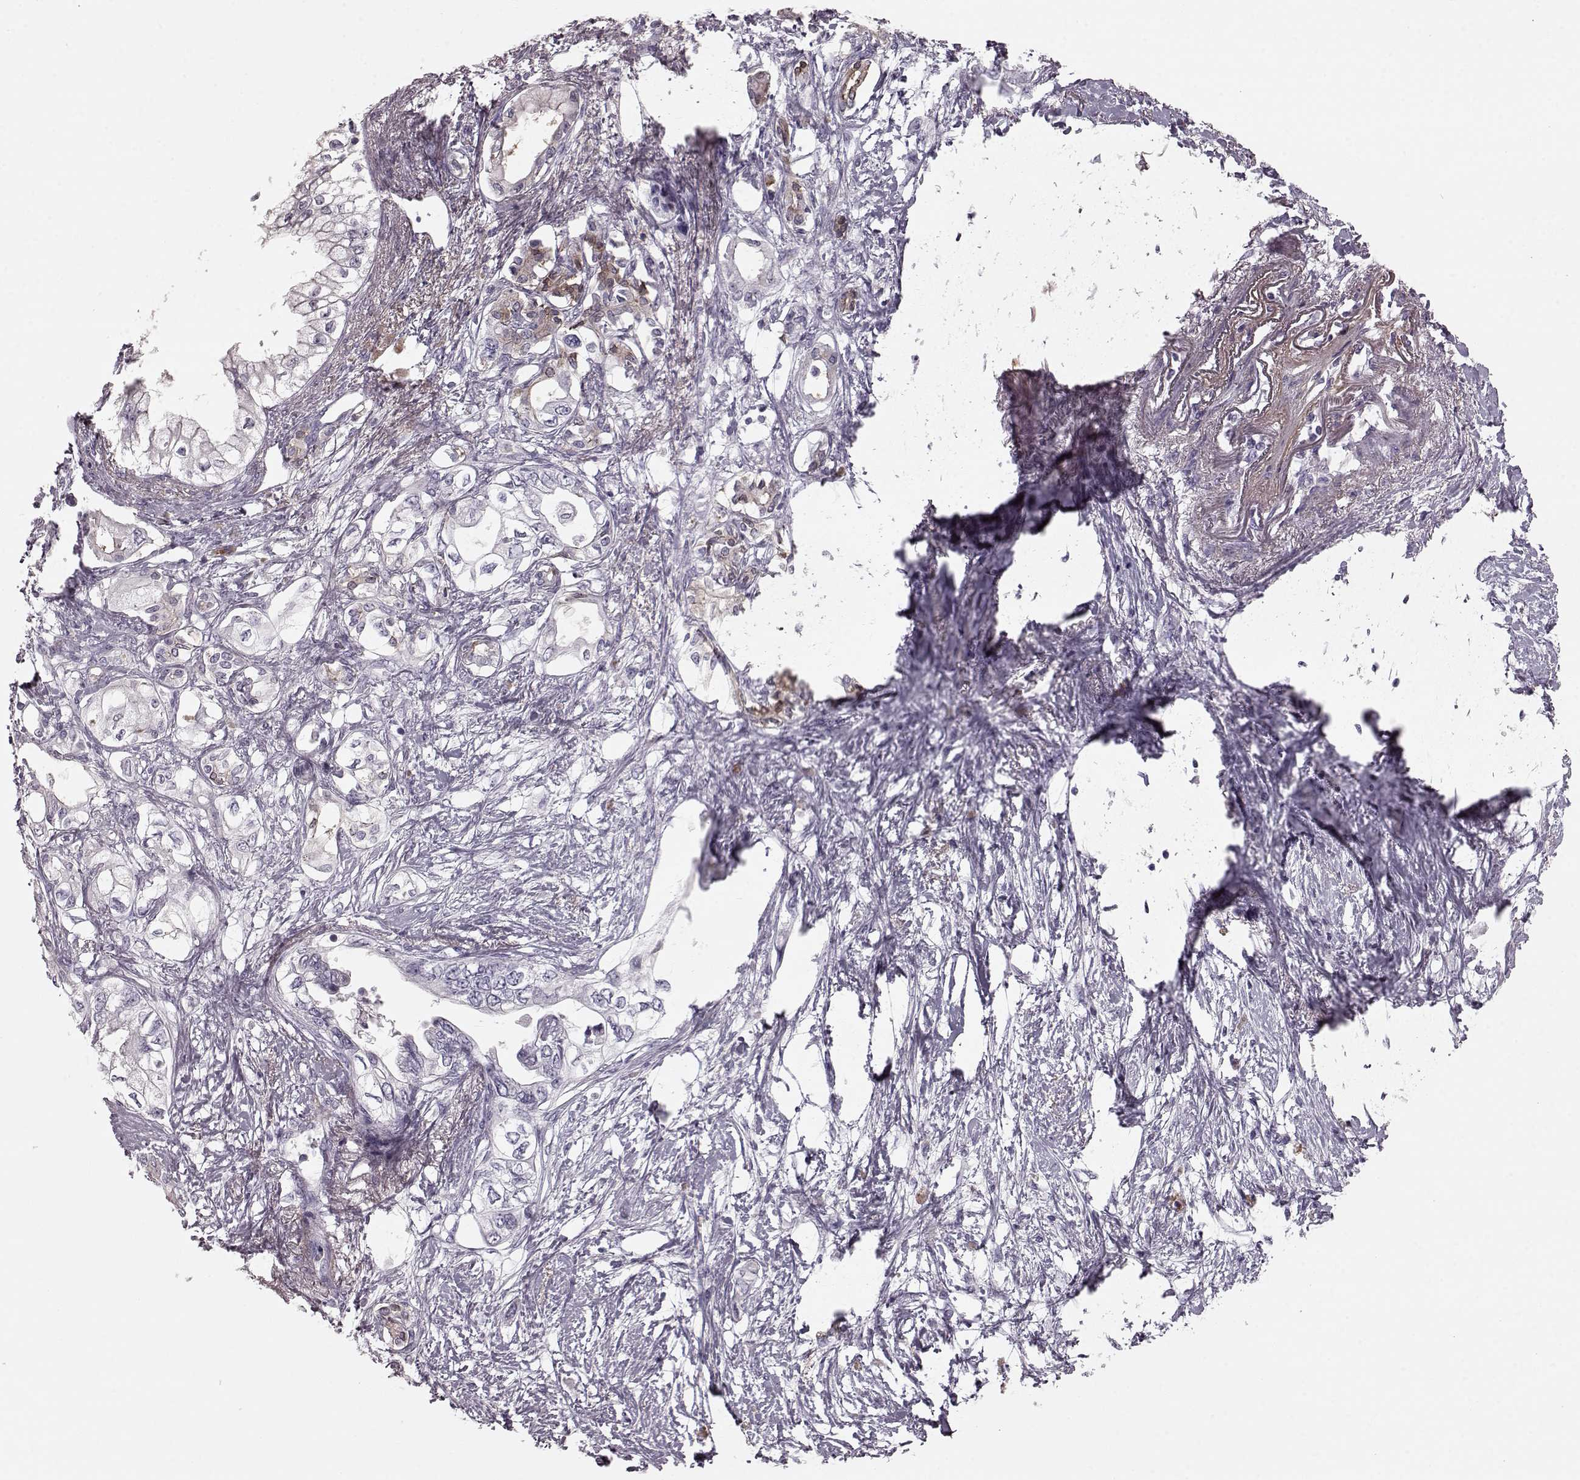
{"staining": {"intensity": "negative", "quantity": "none", "location": "none"}, "tissue": "pancreatic cancer", "cell_type": "Tumor cells", "image_type": "cancer", "snomed": [{"axis": "morphology", "description": "Adenocarcinoma, NOS"}, {"axis": "topography", "description": "Pancreas"}], "caption": "Immunohistochemistry (IHC) of adenocarcinoma (pancreatic) reveals no staining in tumor cells.", "gene": "CST7", "patient": {"sex": "female", "age": 63}}